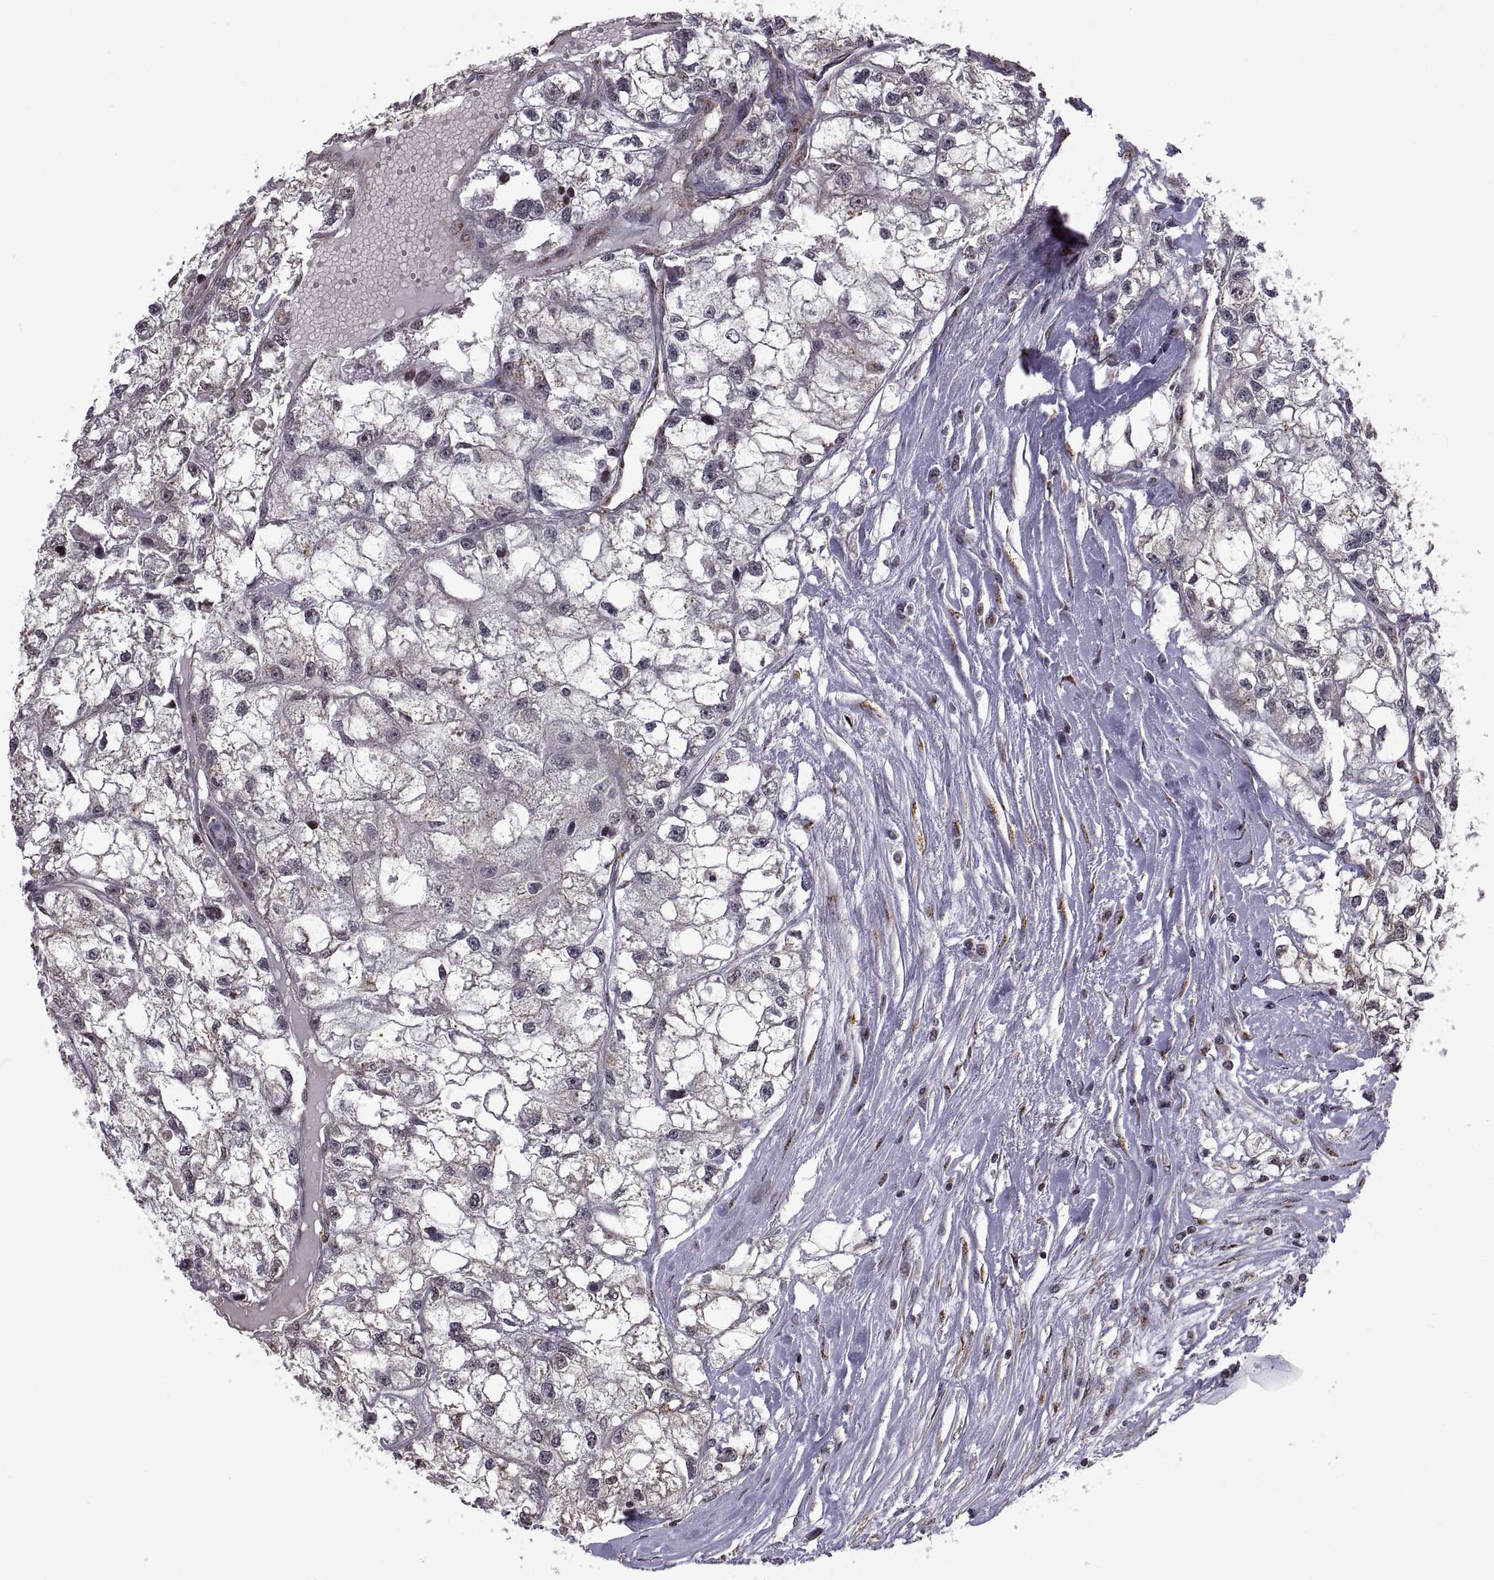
{"staining": {"intensity": "weak", "quantity": "25%-75%", "location": "cytoplasmic/membranous"}, "tissue": "renal cancer", "cell_type": "Tumor cells", "image_type": "cancer", "snomed": [{"axis": "morphology", "description": "Adenocarcinoma, NOS"}, {"axis": "topography", "description": "Kidney"}], "caption": "IHC of renal cancer demonstrates low levels of weak cytoplasmic/membranous staining in approximately 25%-75% of tumor cells. (Brightfield microscopy of DAB IHC at high magnification).", "gene": "ARRB1", "patient": {"sex": "male", "age": 56}}